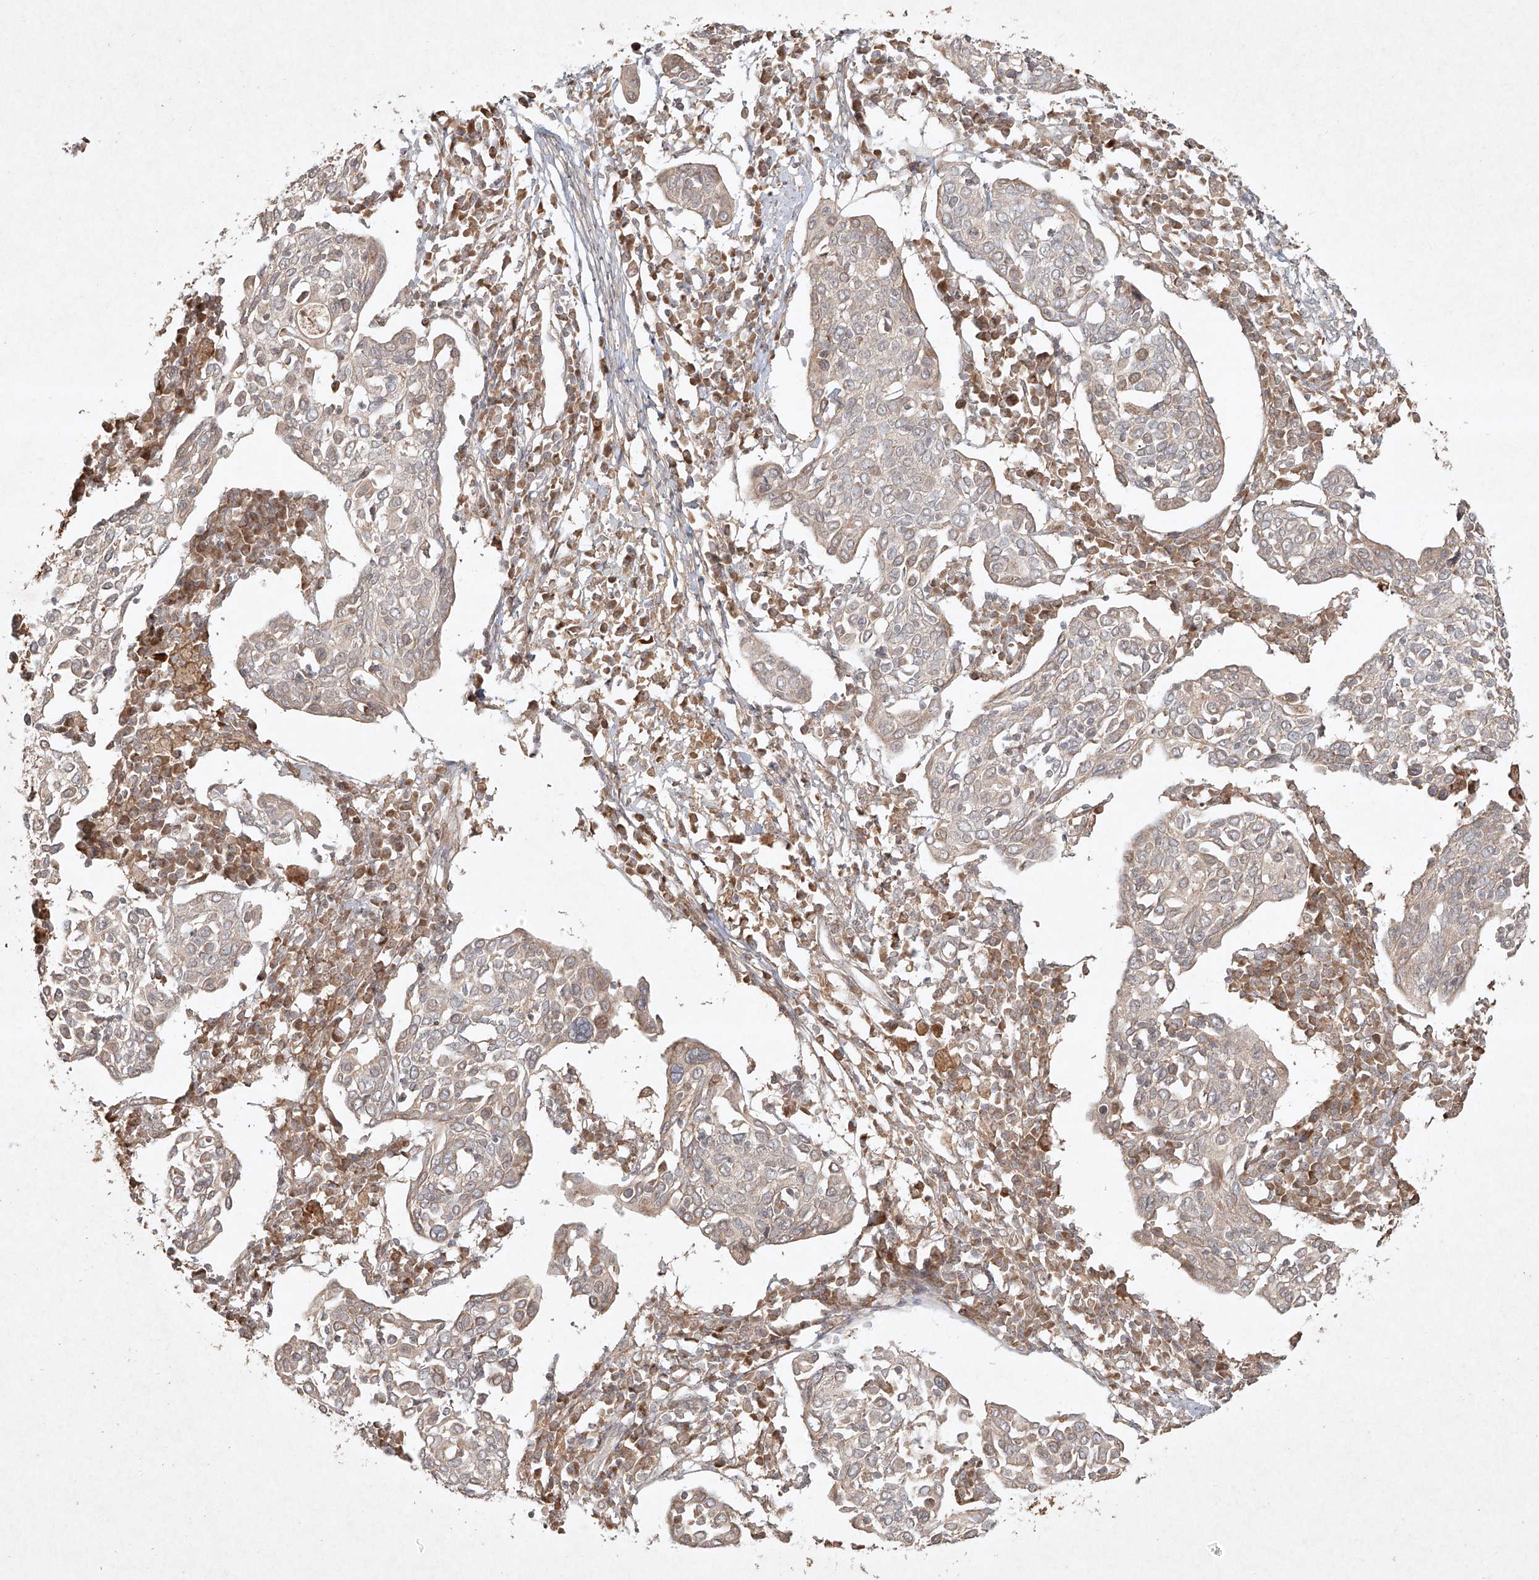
{"staining": {"intensity": "negative", "quantity": "none", "location": "none"}, "tissue": "cervical cancer", "cell_type": "Tumor cells", "image_type": "cancer", "snomed": [{"axis": "morphology", "description": "Squamous cell carcinoma, NOS"}, {"axis": "topography", "description": "Cervix"}], "caption": "A high-resolution histopathology image shows immunohistochemistry staining of cervical cancer (squamous cell carcinoma), which shows no significant positivity in tumor cells. (DAB immunohistochemistry visualized using brightfield microscopy, high magnification).", "gene": "CYYR1", "patient": {"sex": "female", "age": 40}}